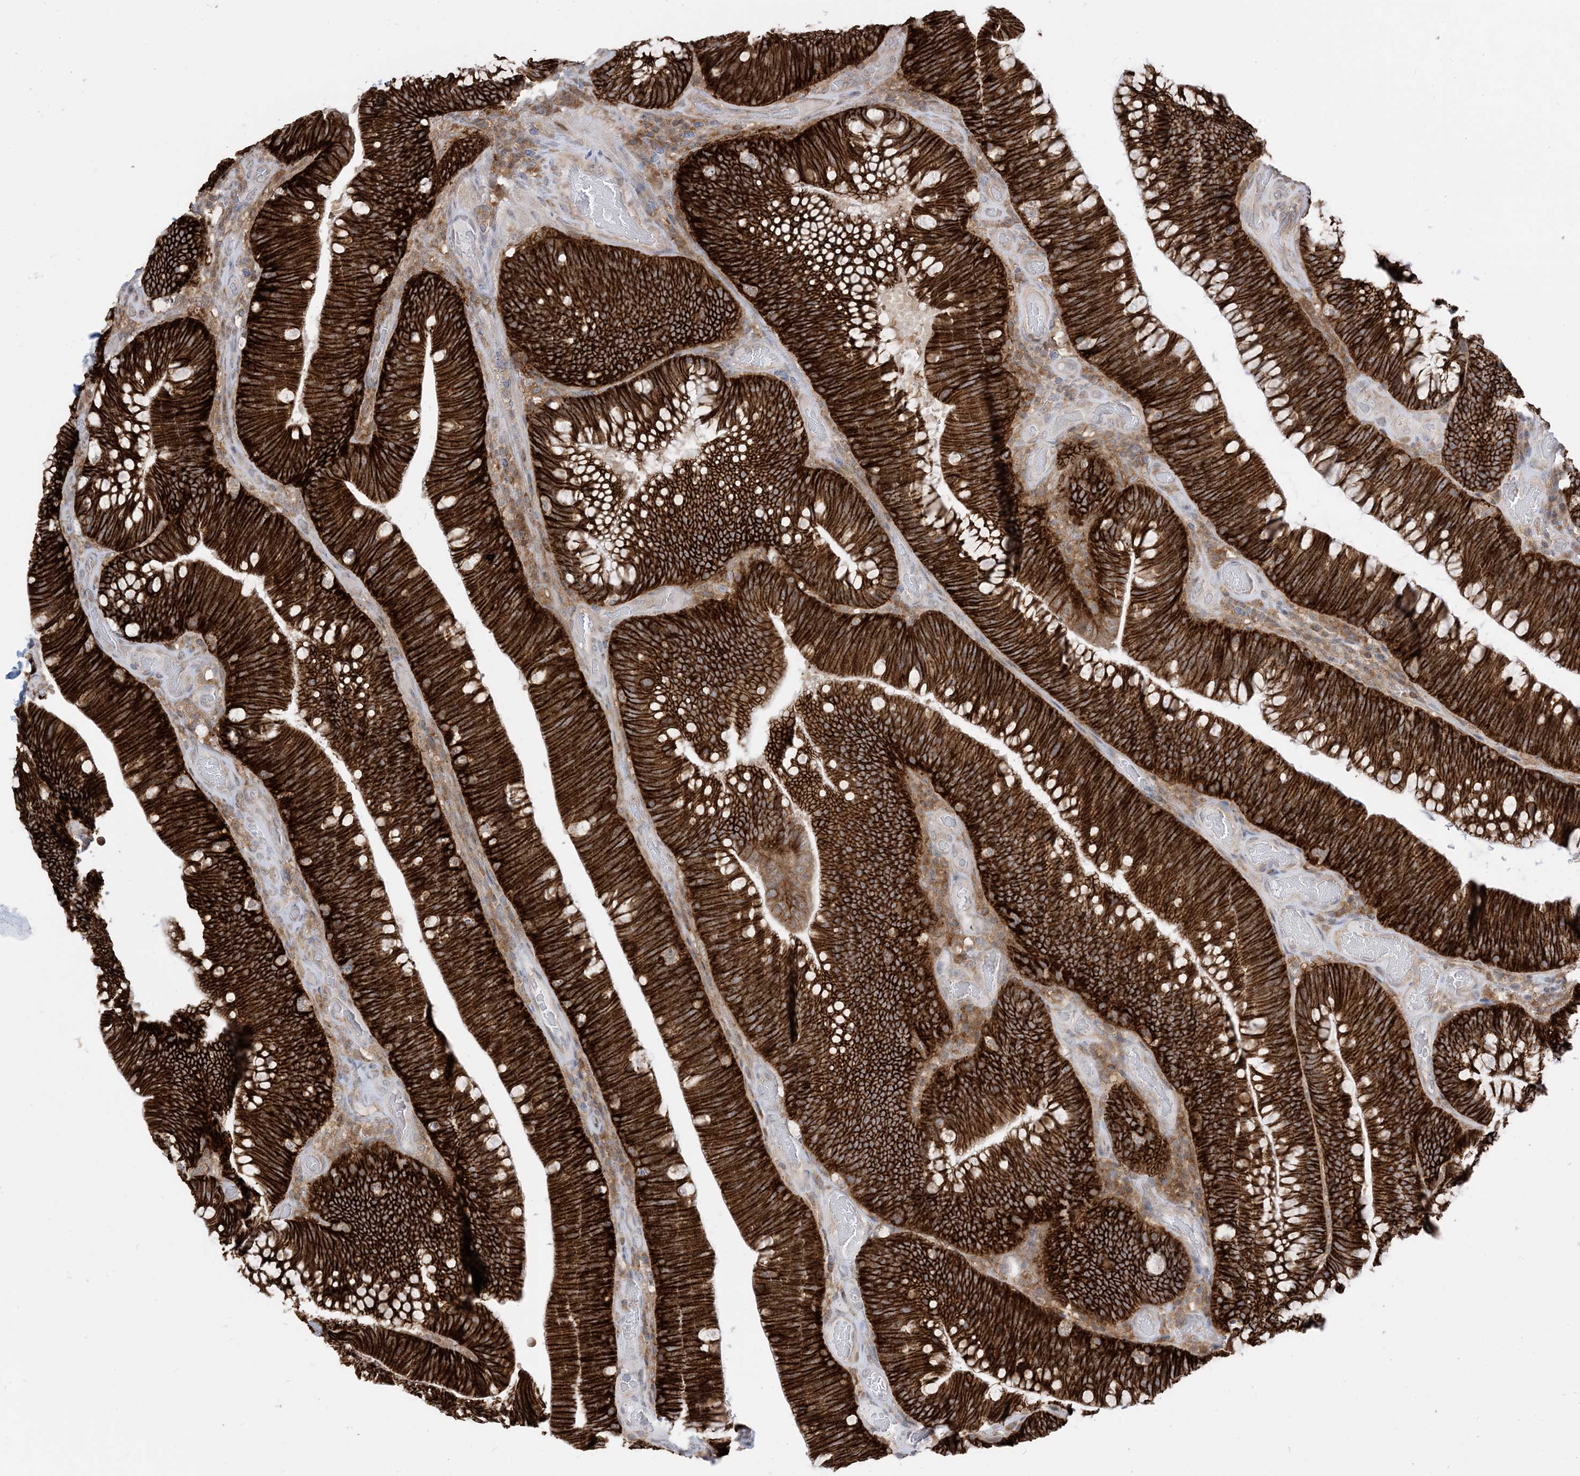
{"staining": {"intensity": "strong", "quantity": ">75%", "location": "cytoplasmic/membranous"}, "tissue": "colorectal cancer", "cell_type": "Tumor cells", "image_type": "cancer", "snomed": [{"axis": "morphology", "description": "Normal tissue, NOS"}, {"axis": "topography", "description": "Colon"}], "caption": "DAB immunohistochemical staining of colorectal cancer displays strong cytoplasmic/membranous protein positivity in about >75% of tumor cells.", "gene": "CASP4", "patient": {"sex": "female", "age": 82}}